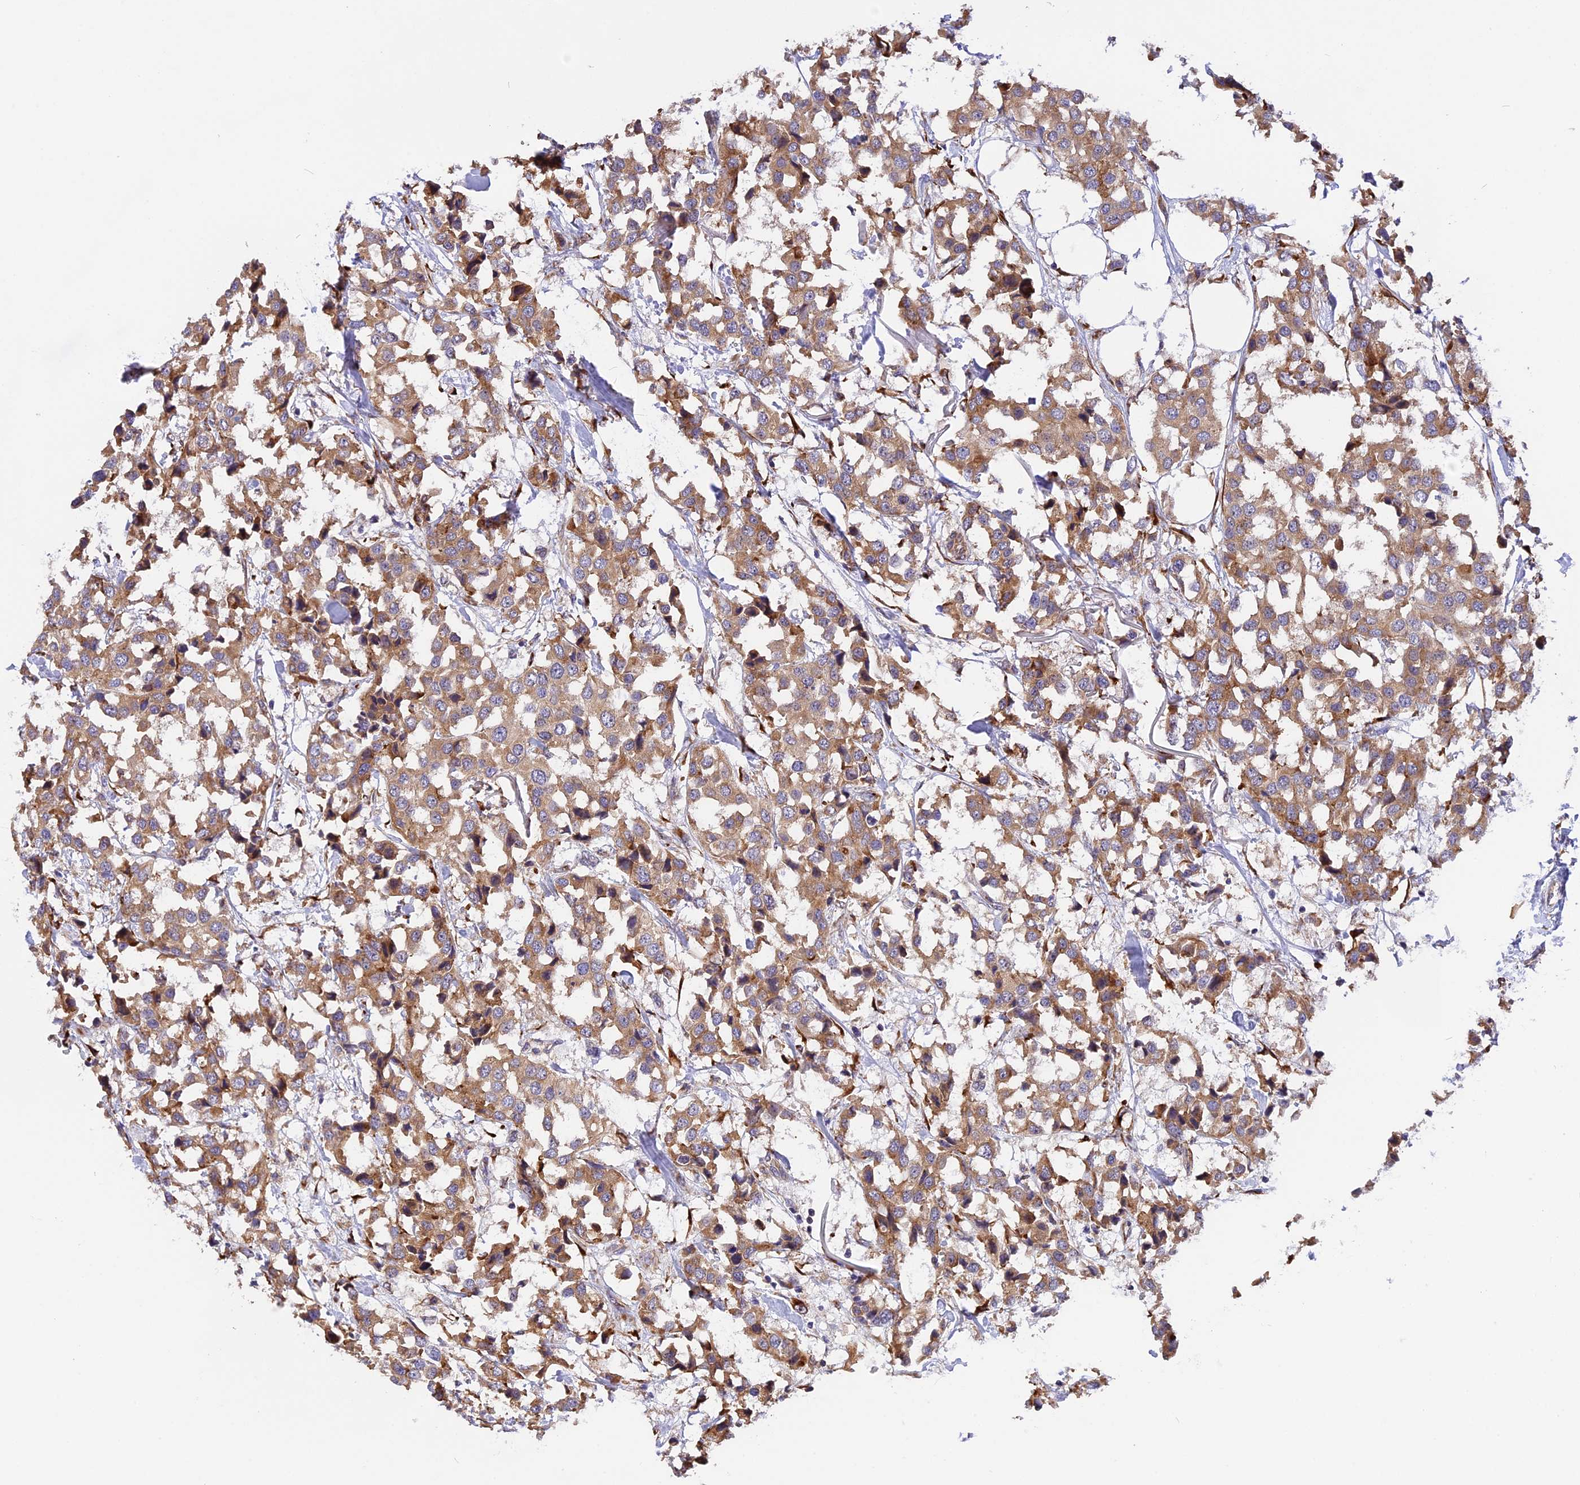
{"staining": {"intensity": "moderate", "quantity": ">75%", "location": "cytoplasmic/membranous"}, "tissue": "breast cancer", "cell_type": "Tumor cells", "image_type": "cancer", "snomed": [{"axis": "morphology", "description": "Duct carcinoma"}, {"axis": "topography", "description": "Breast"}], "caption": "Human breast cancer stained for a protein (brown) reveals moderate cytoplasmic/membranous positive staining in about >75% of tumor cells.", "gene": "GNPTAB", "patient": {"sex": "female", "age": 80}}